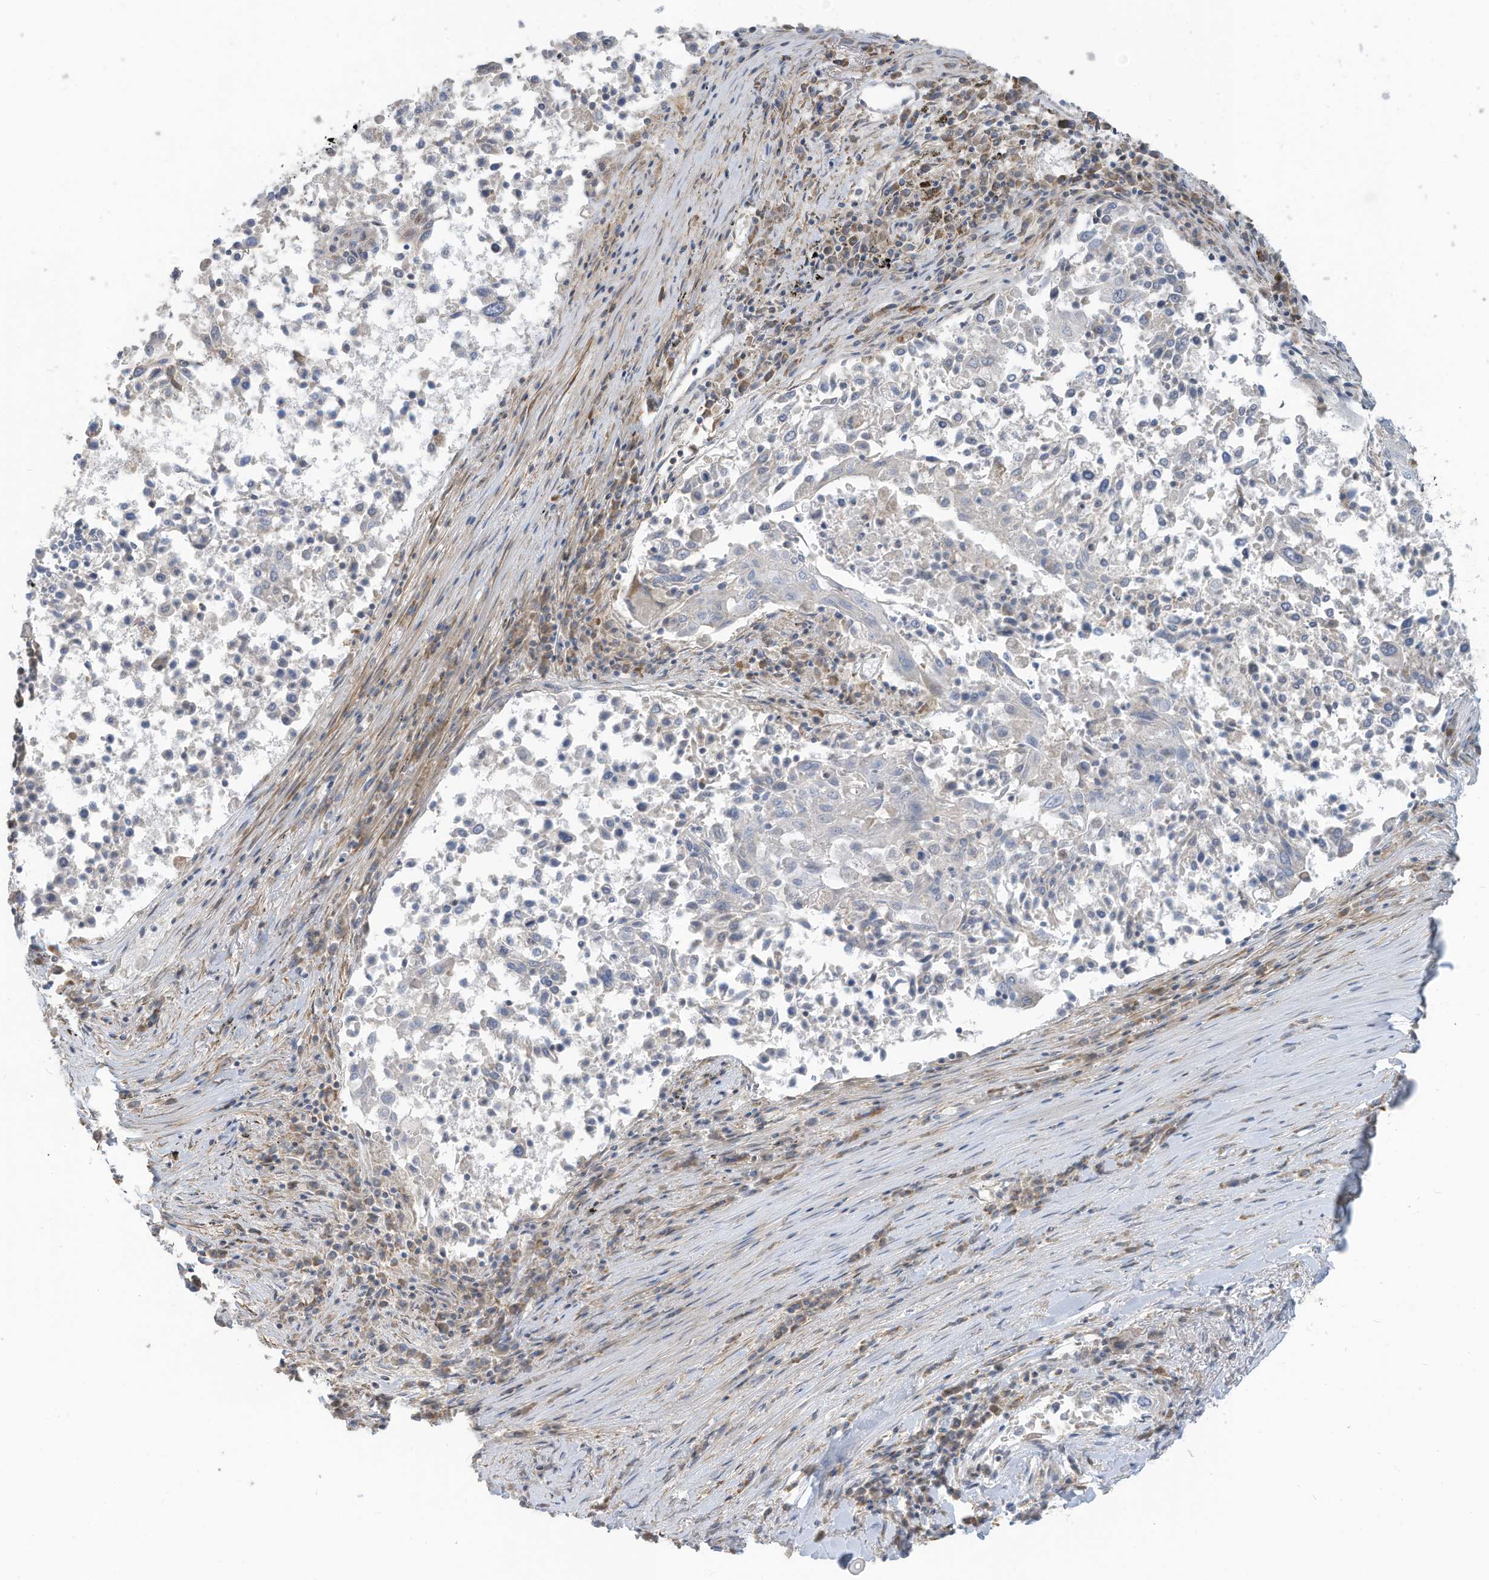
{"staining": {"intensity": "negative", "quantity": "none", "location": "none"}, "tissue": "lung cancer", "cell_type": "Tumor cells", "image_type": "cancer", "snomed": [{"axis": "morphology", "description": "Squamous cell carcinoma, NOS"}, {"axis": "topography", "description": "Lung"}], "caption": "Lung squamous cell carcinoma stained for a protein using immunohistochemistry displays no expression tumor cells.", "gene": "GTPBP2", "patient": {"sex": "male", "age": 65}}